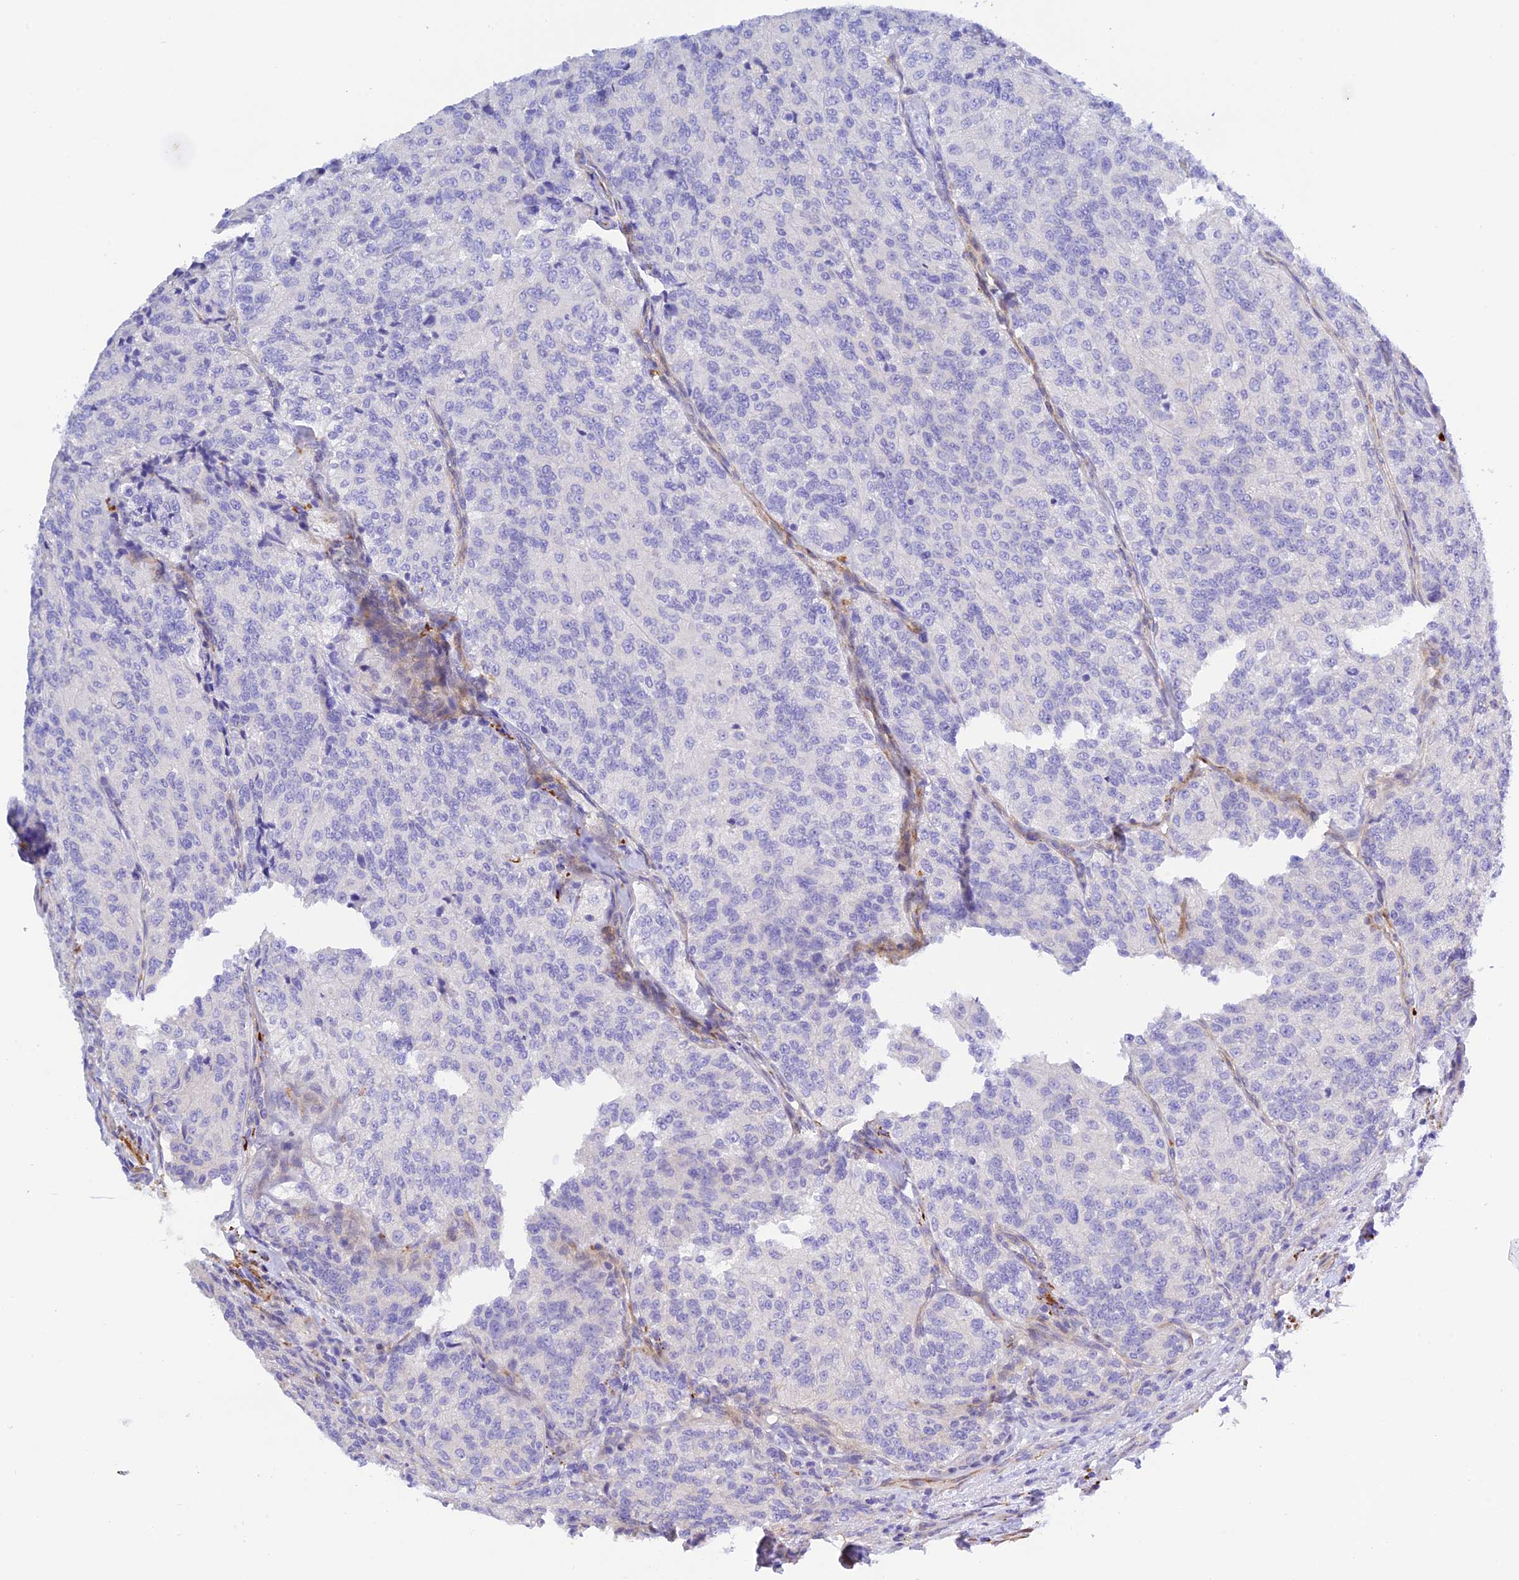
{"staining": {"intensity": "negative", "quantity": "none", "location": "none"}, "tissue": "renal cancer", "cell_type": "Tumor cells", "image_type": "cancer", "snomed": [{"axis": "morphology", "description": "Adenocarcinoma, NOS"}, {"axis": "topography", "description": "Kidney"}], "caption": "DAB (3,3'-diaminobenzidine) immunohistochemical staining of human adenocarcinoma (renal) exhibits no significant positivity in tumor cells. (DAB (3,3'-diaminobenzidine) IHC visualized using brightfield microscopy, high magnification).", "gene": "ZDHHC16", "patient": {"sex": "female", "age": 63}}